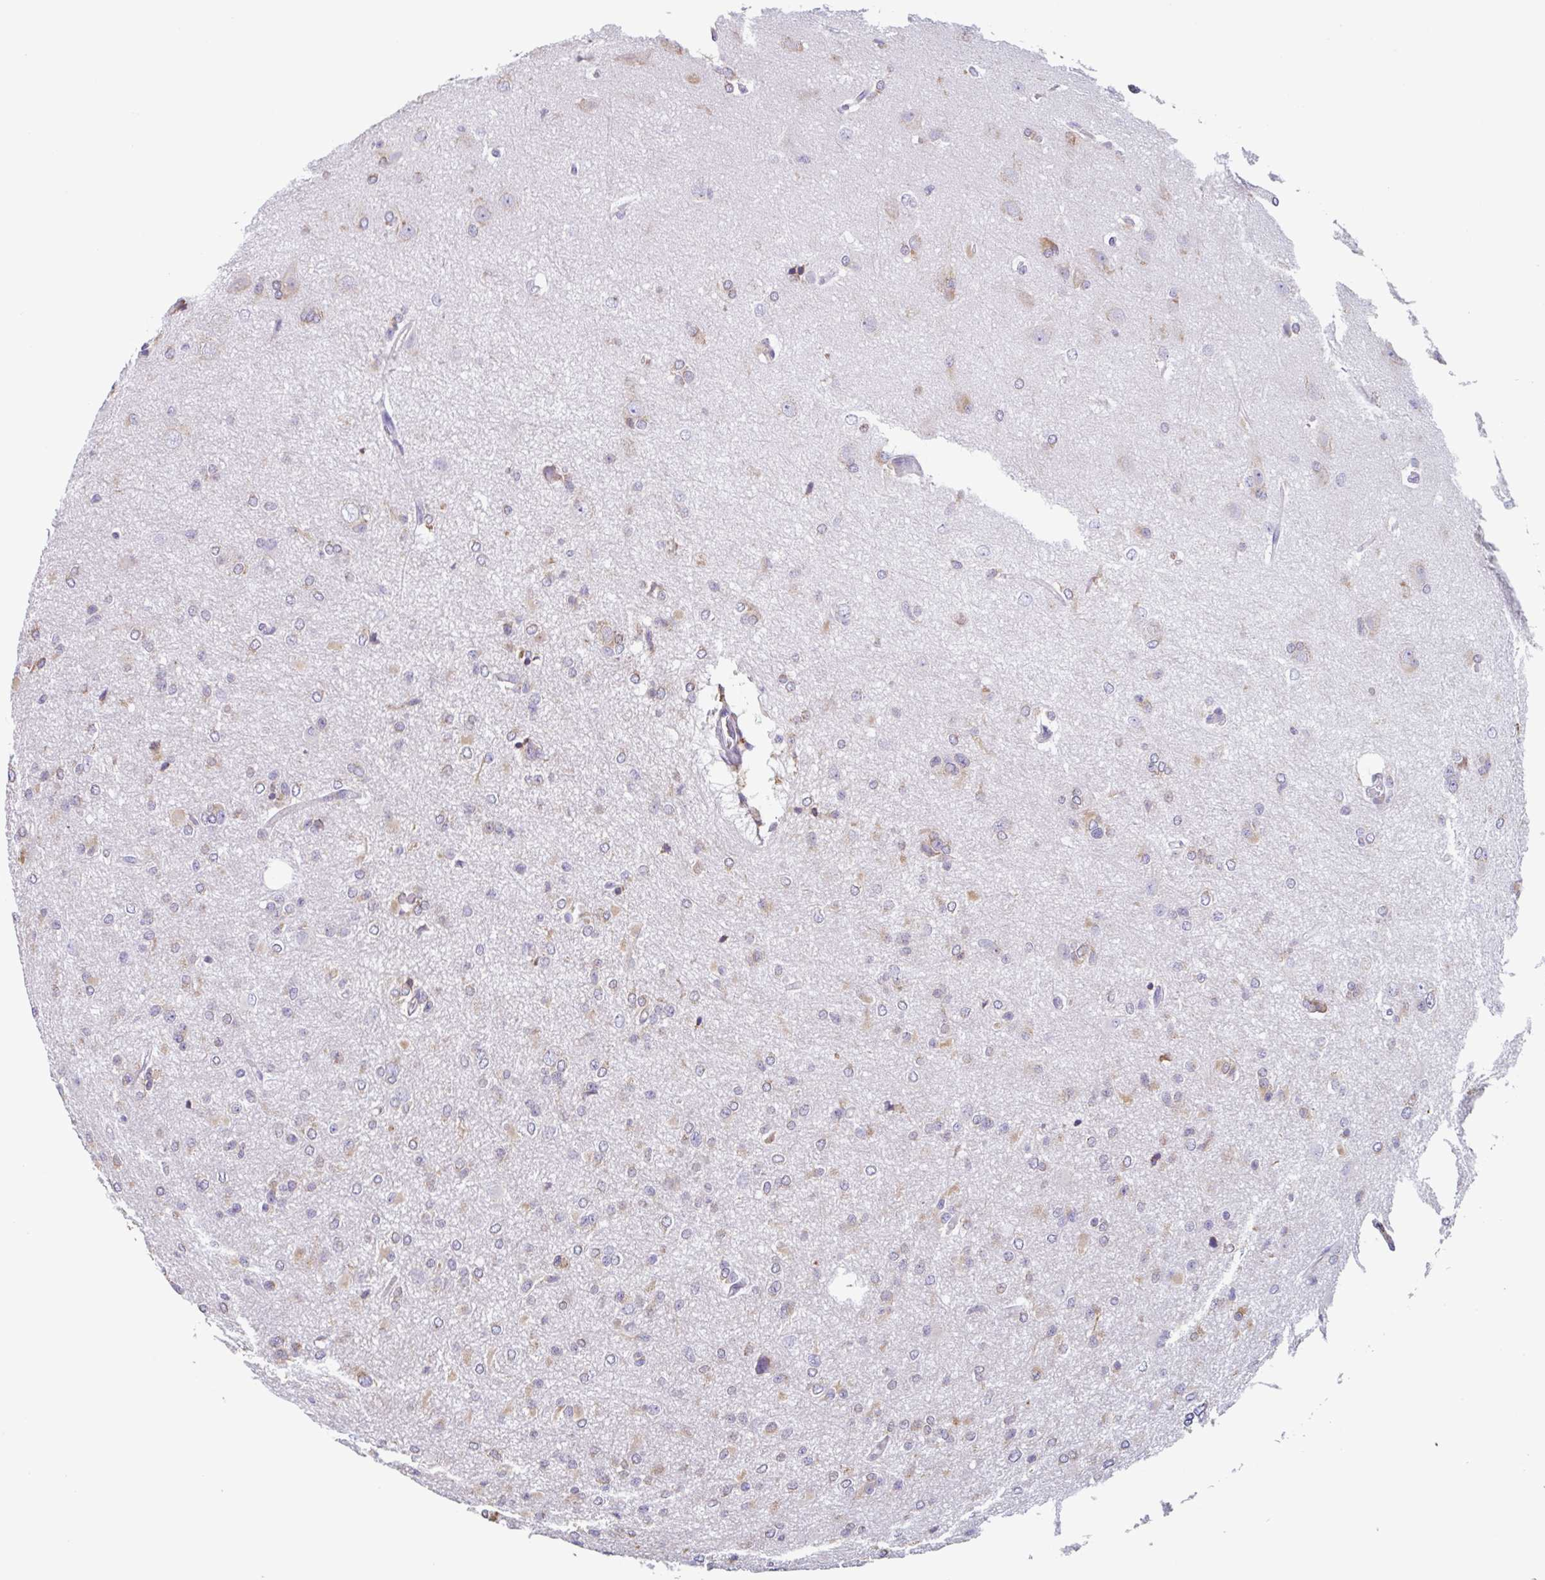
{"staining": {"intensity": "weak", "quantity": "<25%", "location": "cytoplasmic/membranous"}, "tissue": "glioma", "cell_type": "Tumor cells", "image_type": "cancer", "snomed": [{"axis": "morphology", "description": "Glioma, malignant, Low grade"}, {"axis": "topography", "description": "Brain"}], "caption": "High magnification brightfield microscopy of glioma stained with DAB (brown) and counterstained with hematoxylin (blue): tumor cells show no significant staining. The staining is performed using DAB (3,3'-diaminobenzidine) brown chromogen with nuclei counter-stained in using hematoxylin.", "gene": "DOK4", "patient": {"sex": "male", "age": 26}}